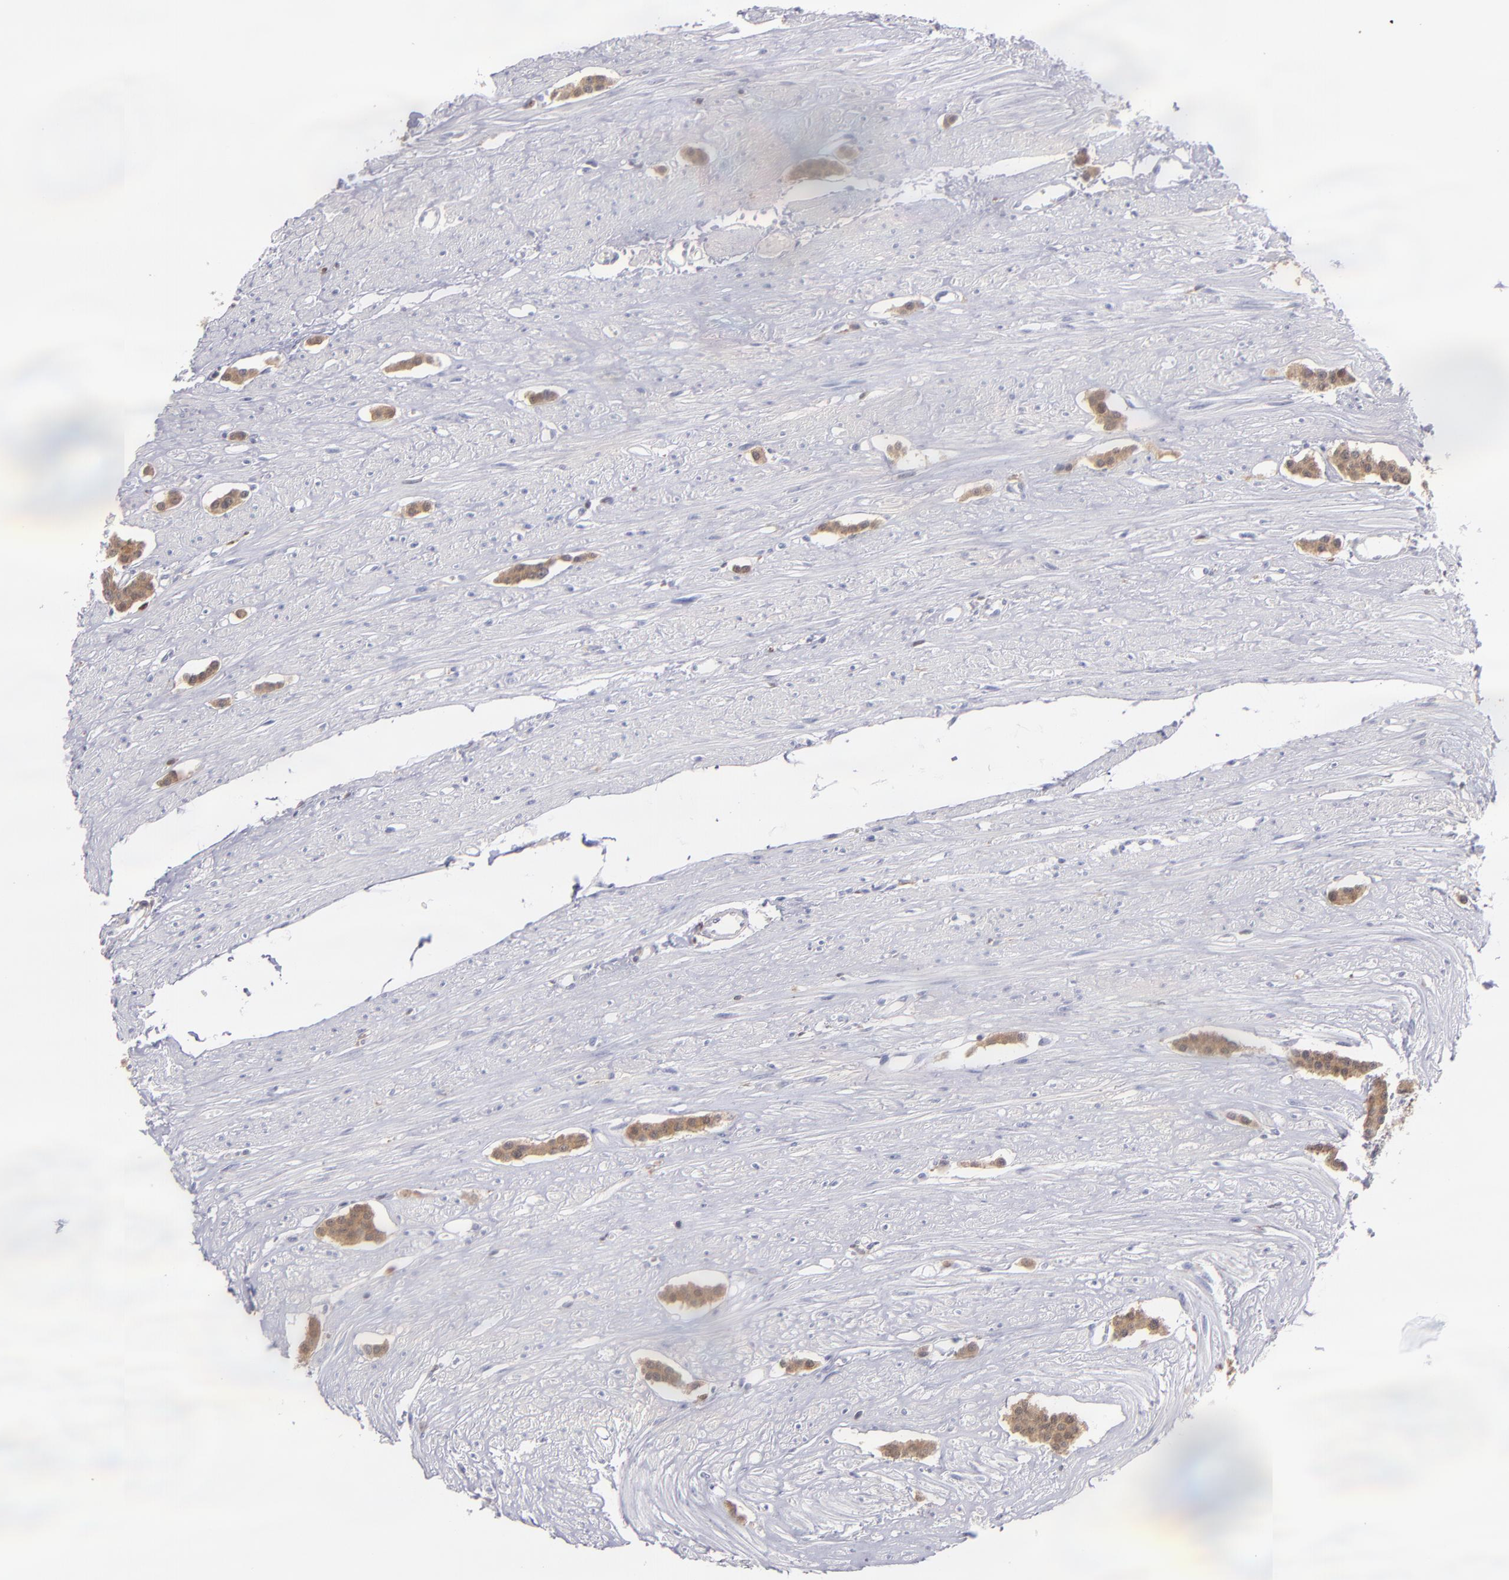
{"staining": {"intensity": "strong", "quantity": ">75%", "location": "cytoplasmic/membranous"}, "tissue": "carcinoid", "cell_type": "Tumor cells", "image_type": "cancer", "snomed": [{"axis": "morphology", "description": "Carcinoid, malignant, NOS"}, {"axis": "topography", "description": "Small intestine"}], "caption": "The micrograph displays immunohistochemical staining of carcinoid. There is strong cytoplasmic/membranous expression is present in approximately >75% of tumor cells.", "gene": "PRKCD", "patient": {"sex": "male", "age": 60}}